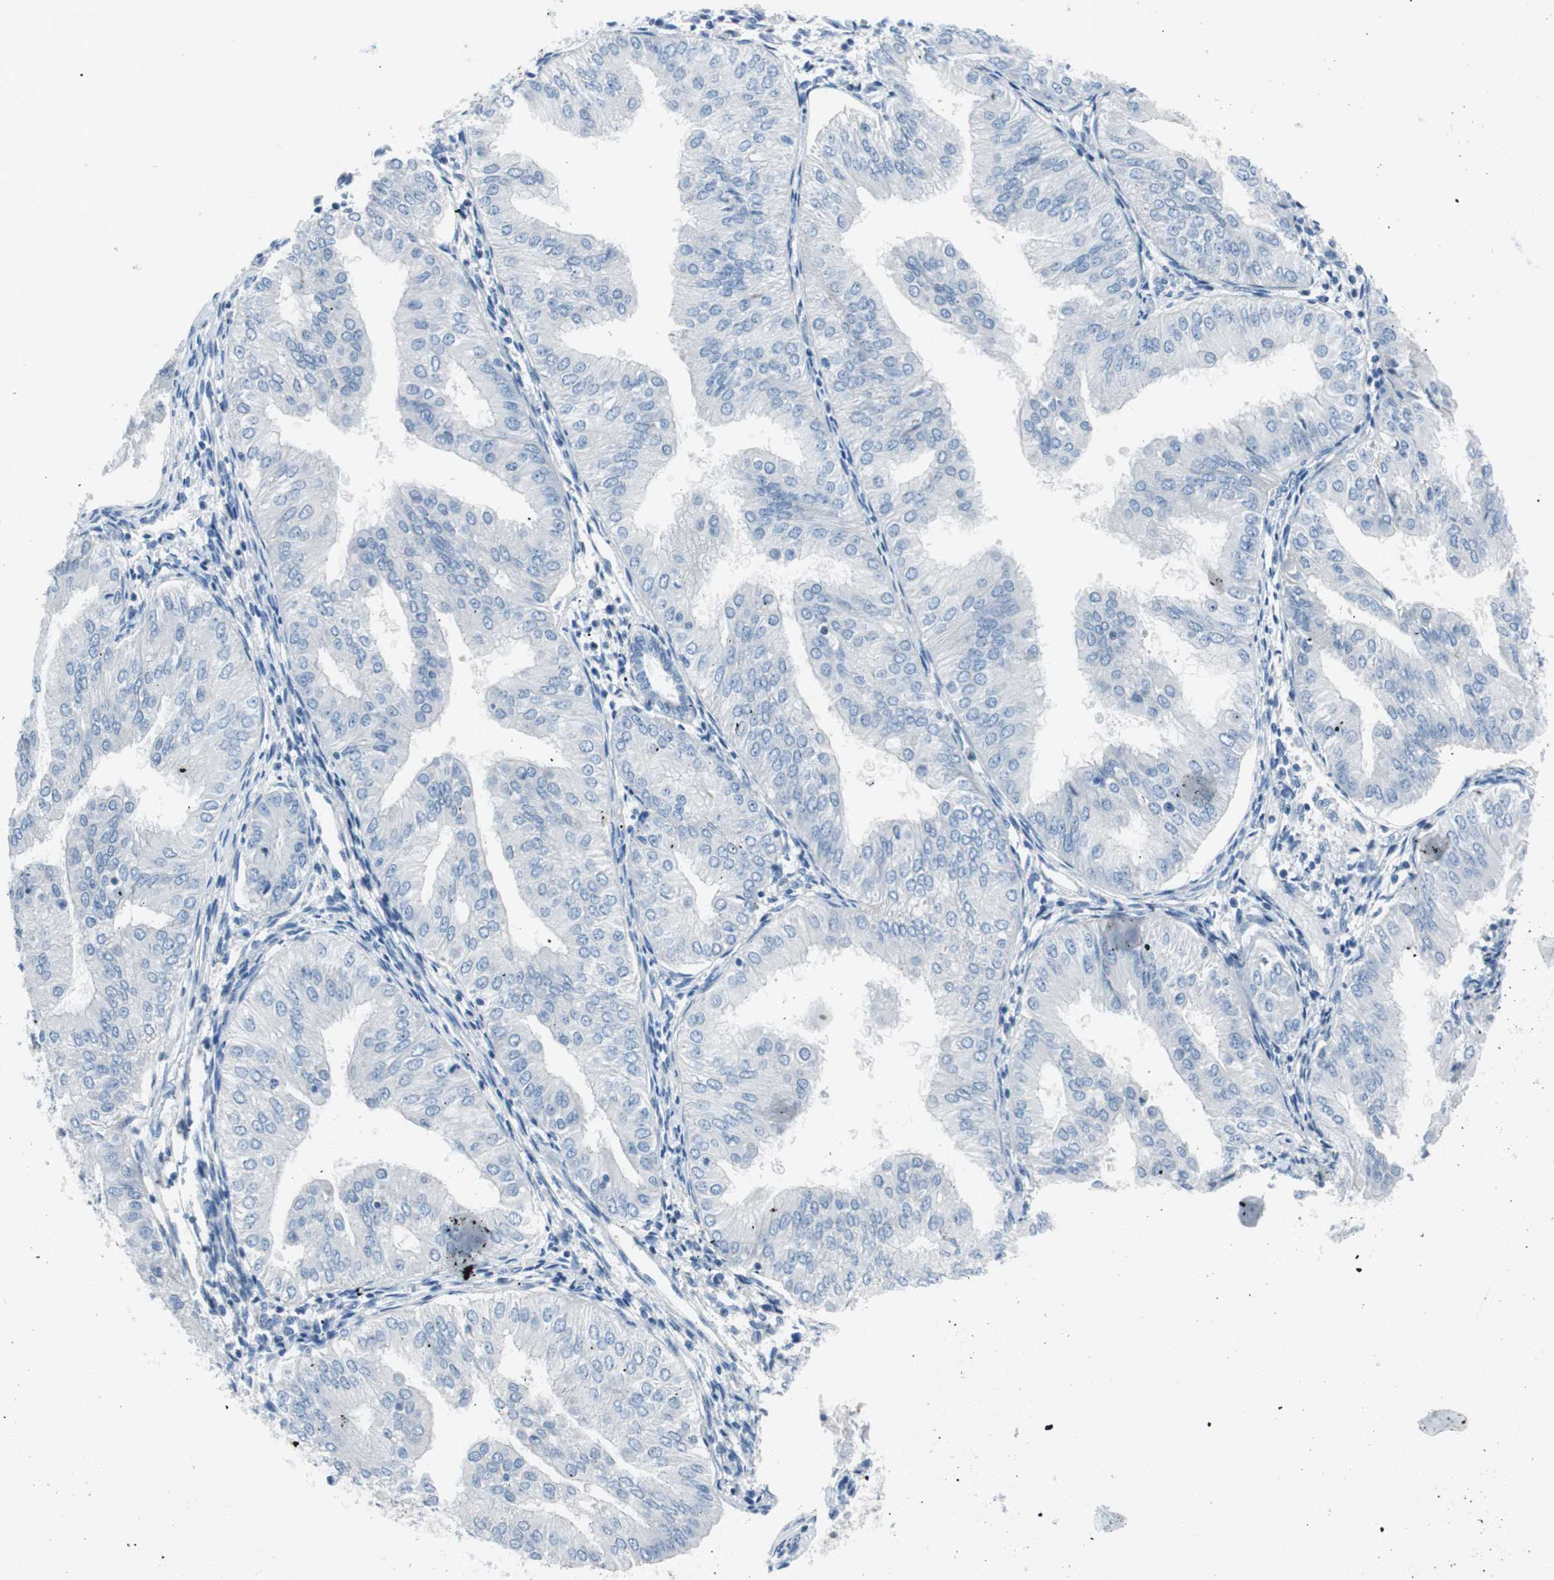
{"staining": {"intensity": "negative", "quantity": "none", "location": "none"}, "tissue": "endometrial cancer", "cell_type": "Tumor cells", "image_type": "cancer", "snomed": [{"axis": "morphology", "description": "Adenocarcinoma, NOS"}, {"axis": "topography", "description": "Endometrium"}], "caption": "Protein analysis of adenocarcinoma (endometrial) reveals no significant staining in tumor cells.", "gene": "EVA1A", "patient": {"sex": "female", "age": 53}}